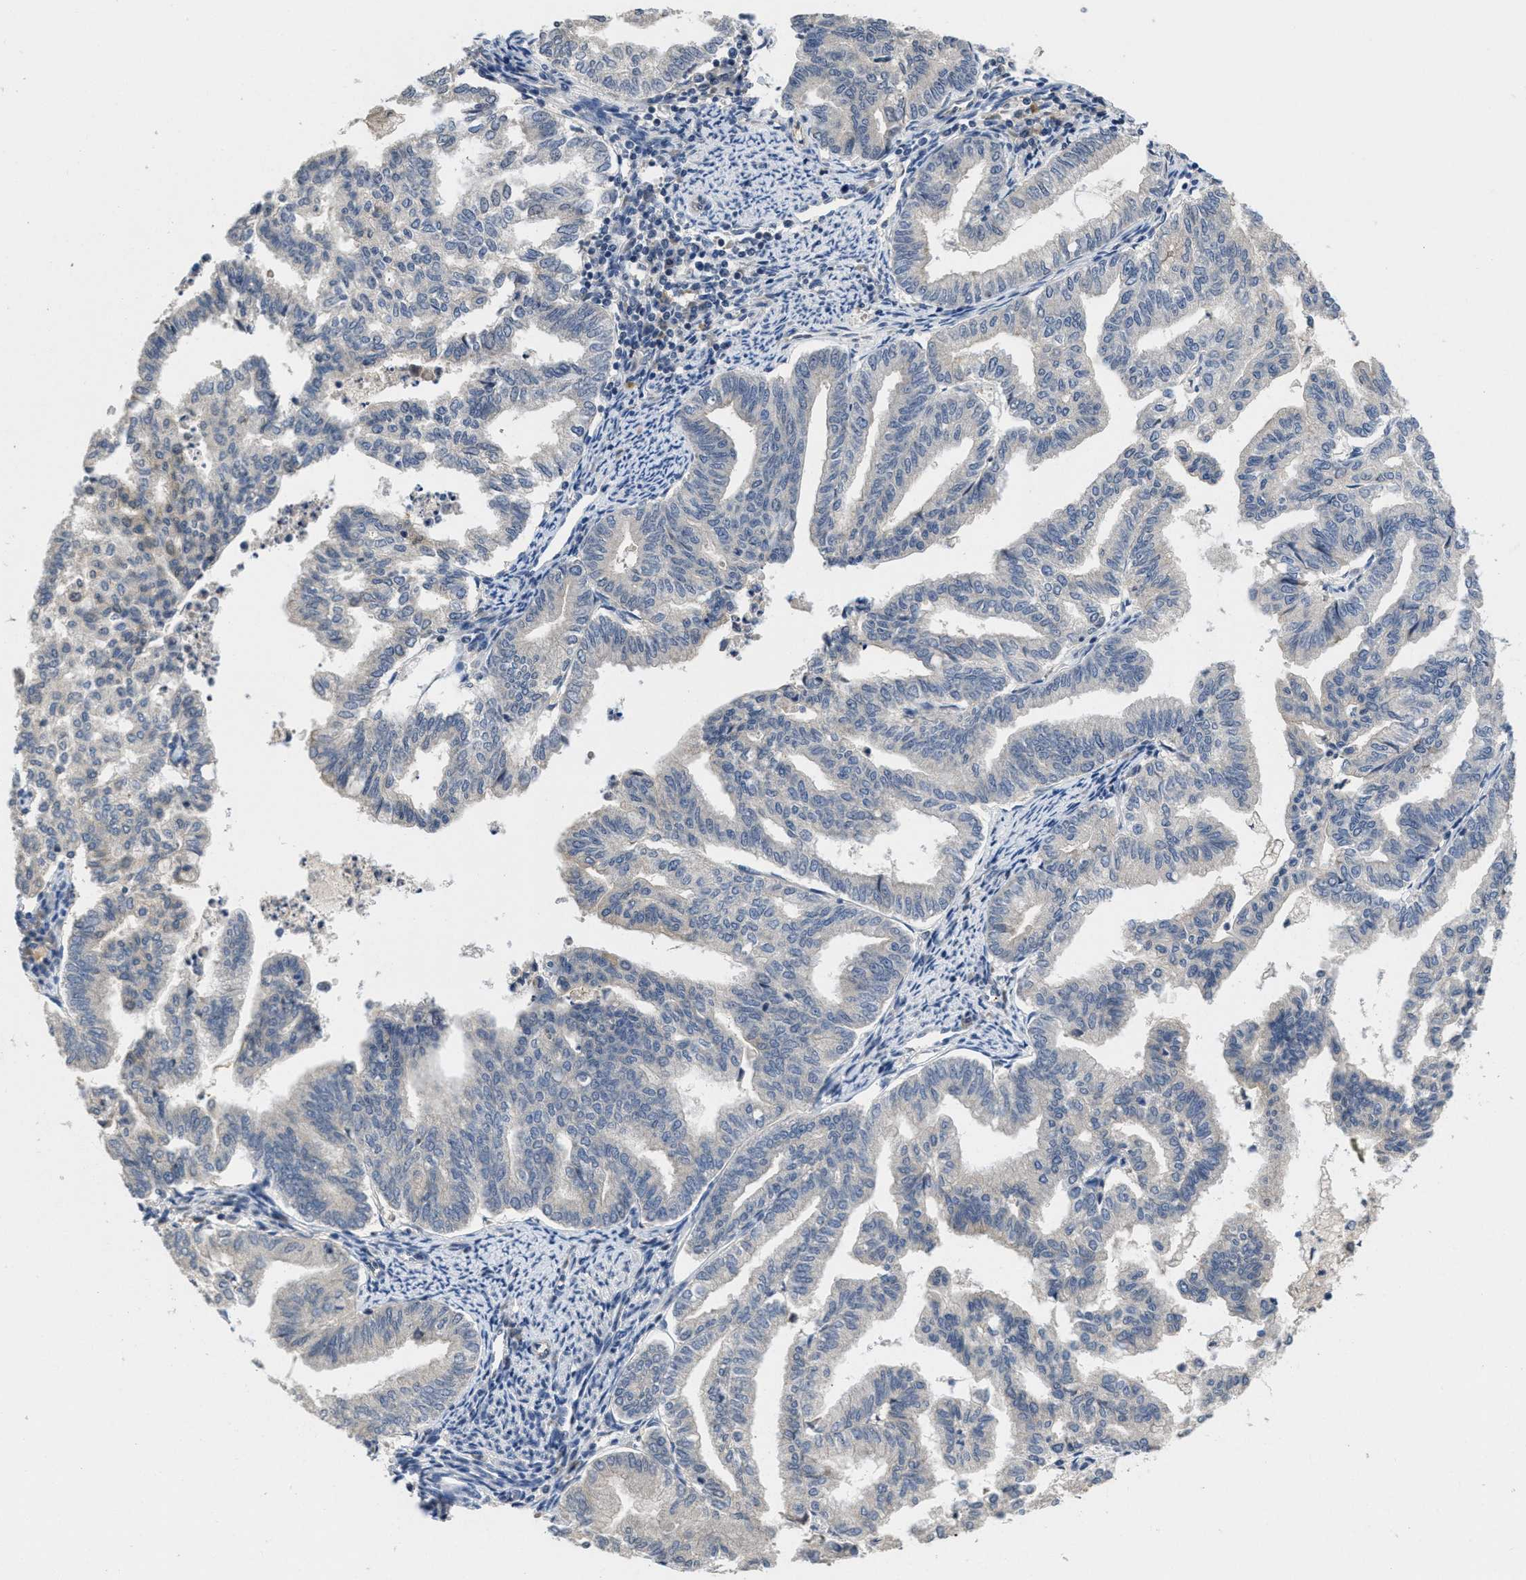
{"staining": {"intensity": "negative", "quantity": "none", "location": "none"}, "tissue": "endometrial cancer", "cell_type": "Tumor cells", "image_type": "cancer", "snomed": [{"axis": "morphology", "description": "Adenocarcinoma, NOS"}, {"axis": "topography", "description": "Endometrium"}], "caption": "Endometrial cancer (adenocarcinoma) was stained to show a protein in brown. There is no significant staining in tumor cells.", "gene": "ANGPT1", "patient": {"sex": "female", "age": 79}}